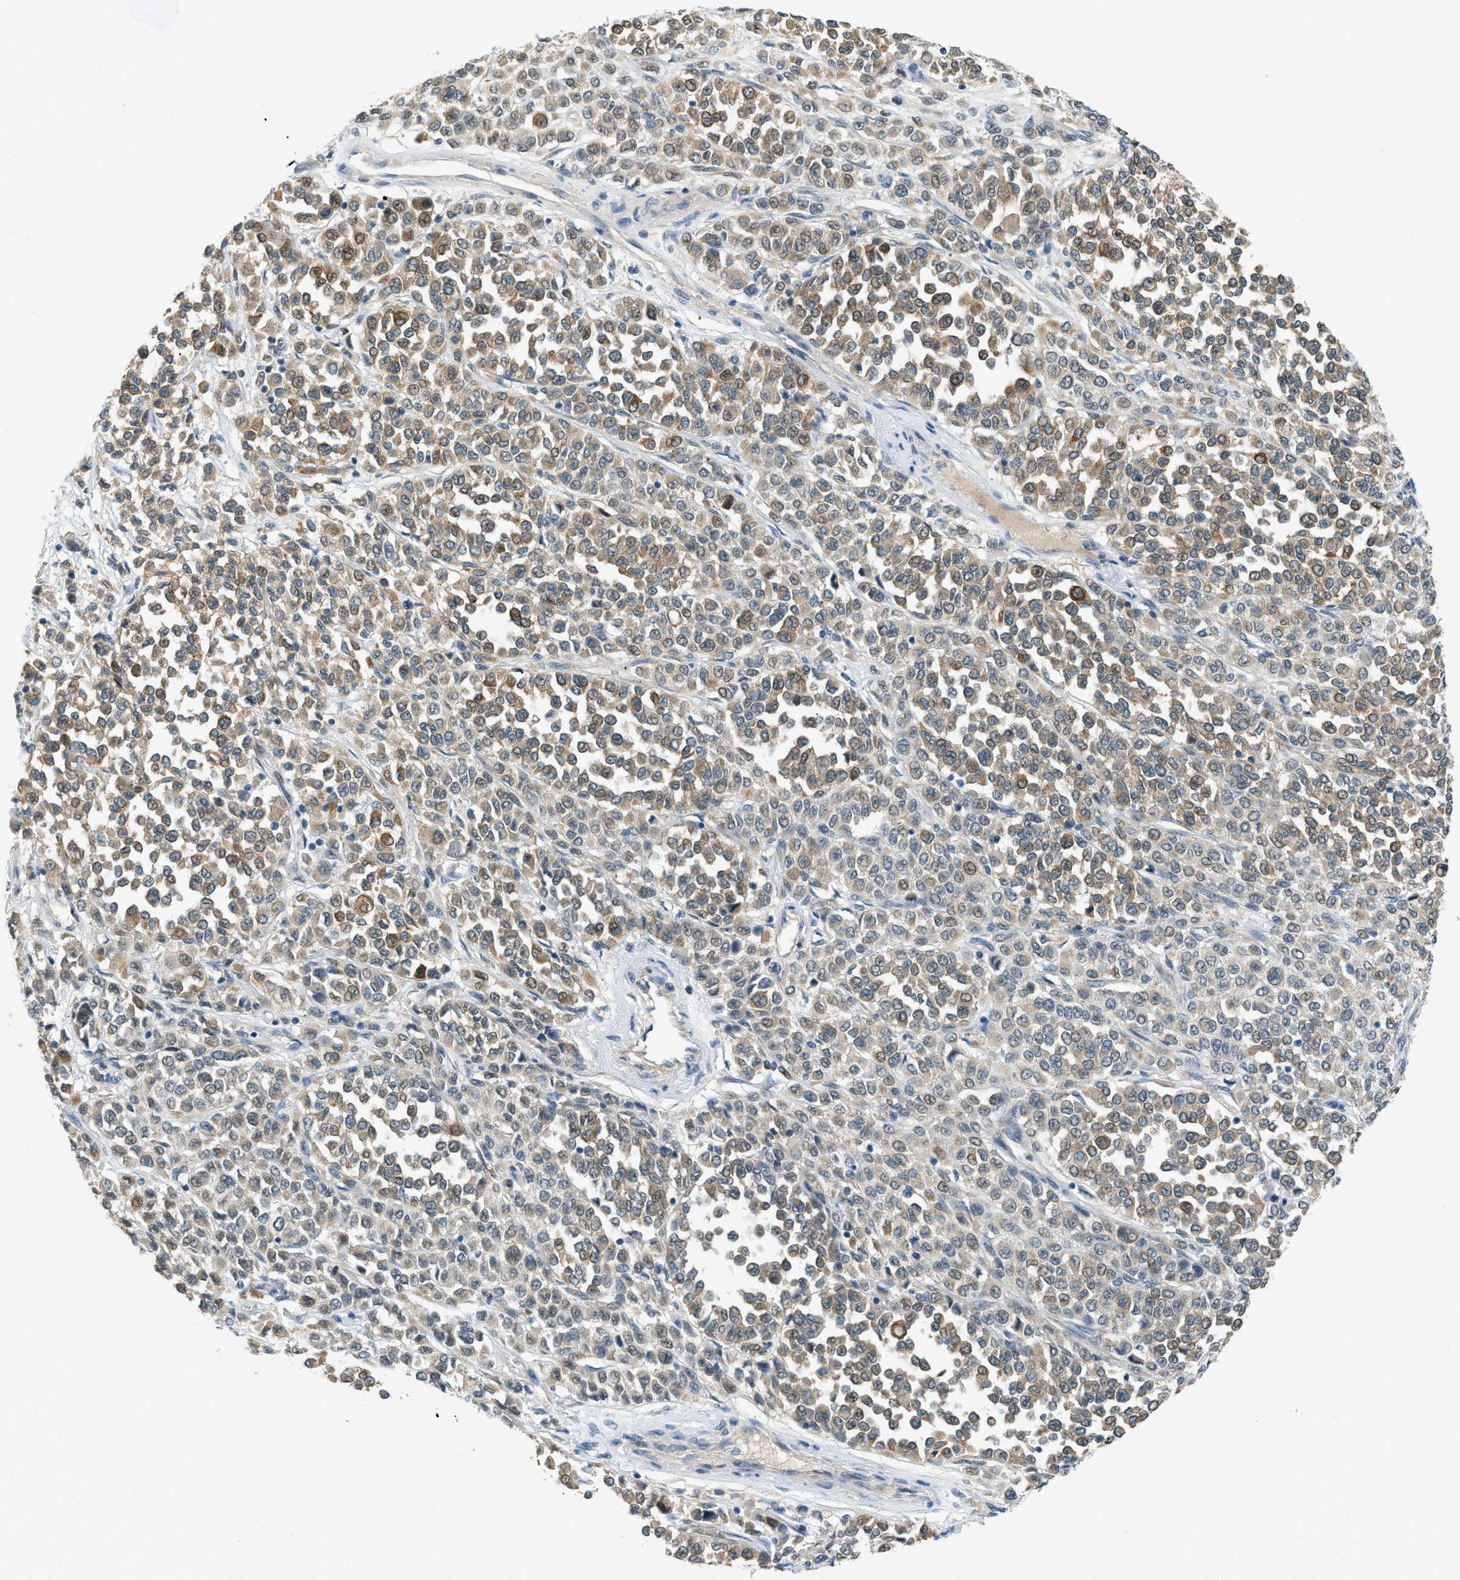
{"staining": {"intensity": "moderate", "quantity": ">75%", "location": "cytoplasmic/membranous"}, "tissue": "melanoma", "cell_type": "Tumor cells", "image_type": "cancer", "snomed": [{"axis": "morphology", "description": "Malignant melanoma, Metastatic site"}, {"axis": "topography", "description": "Pancreas"}], "caption": "A photomicrograph of human malignant melanoma (metastatic site) stained for a protein displays moderate cytoplasmic/membranous brown staining in tumor cells.", "gene": "NME8", "patient": {"sex": "female", "age": 30}}